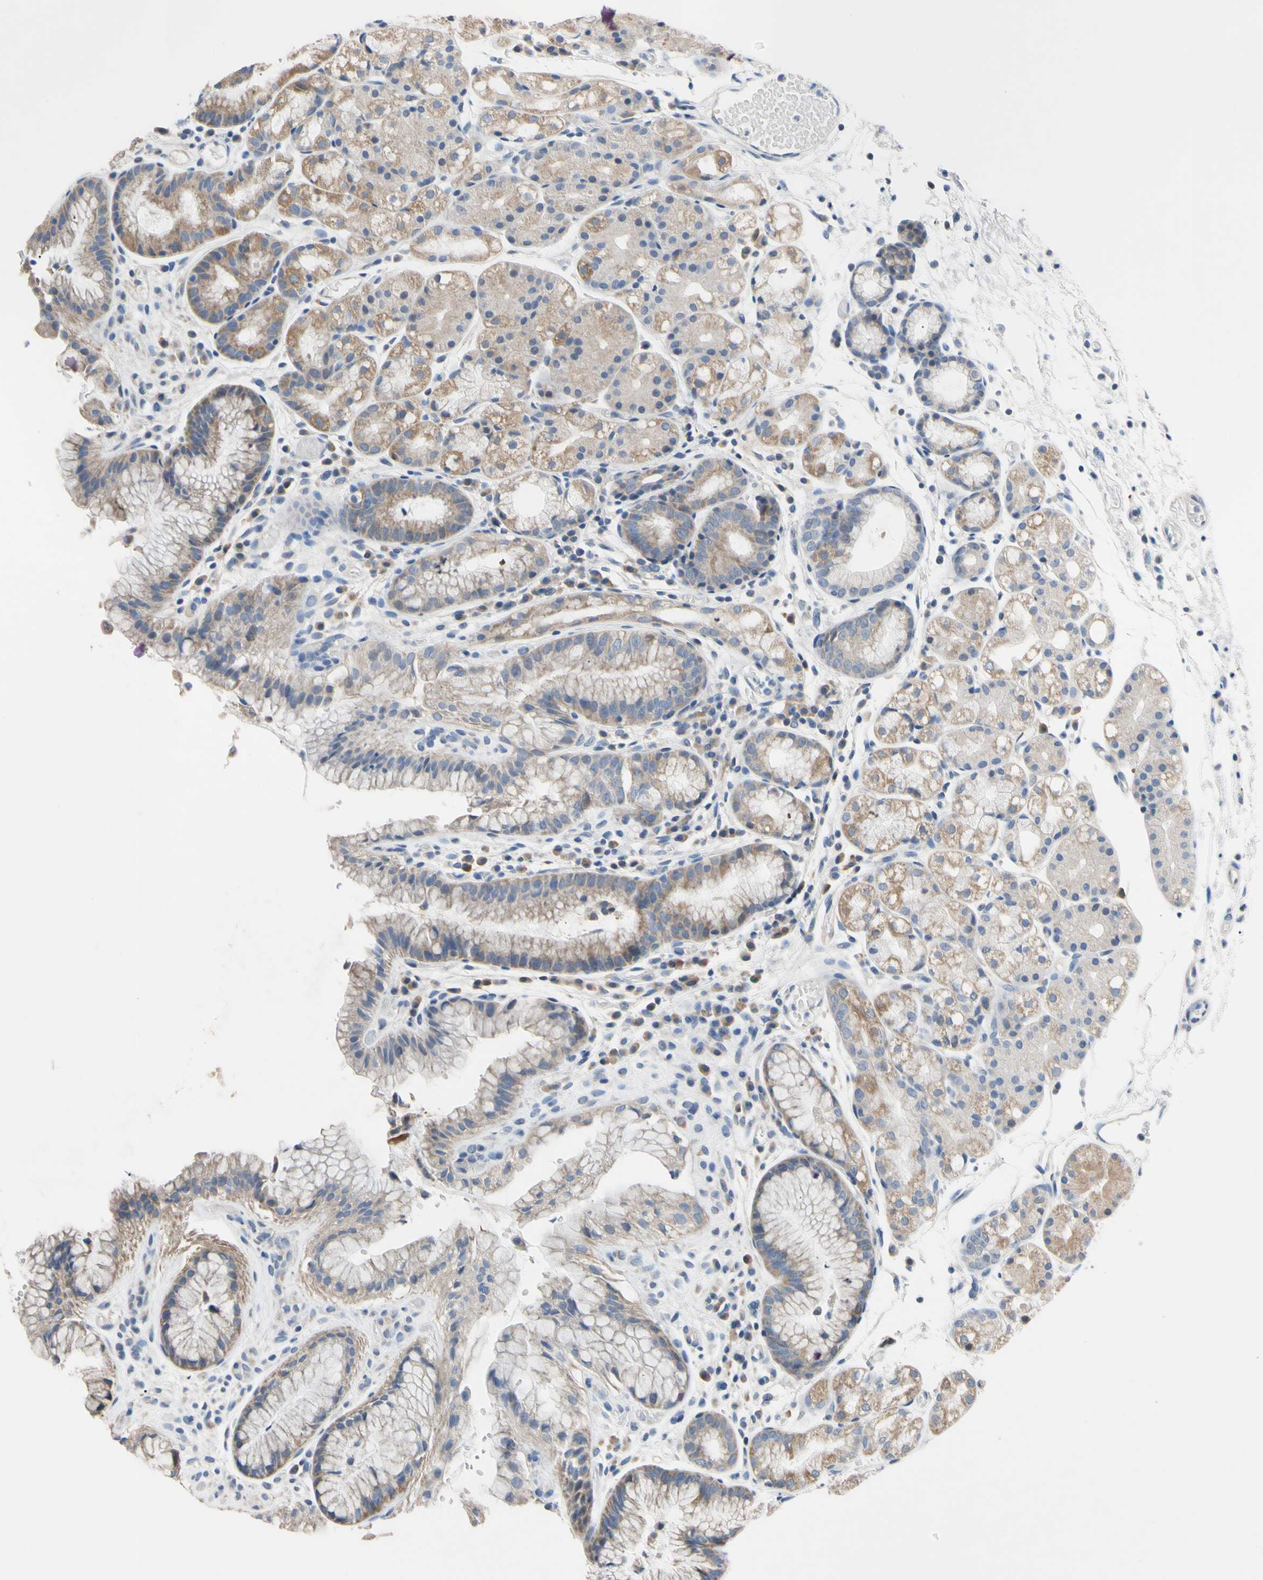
{"staining": {"intensity": "moderate", "quantity": "25%-75%", "location": "cytoplasmic/membranous"}, "tissue": "stomach", "cell_type": "Glandular cells", "image_type": "normal", "snomed": [{"axis": "morphology", "description": "Normal tissue, NOS"}, {"axis": "topography", "description": "Stomach, upper"}], "caption": "This photomicrograph exhibits IHC staining of unremarkable stomach, with medium moderate cytoplasmic/membranous positivity in approximately 25%-75% of glandular cells.", "gene": "PNKD", "patient": {"sex": "male", "age": 72}}